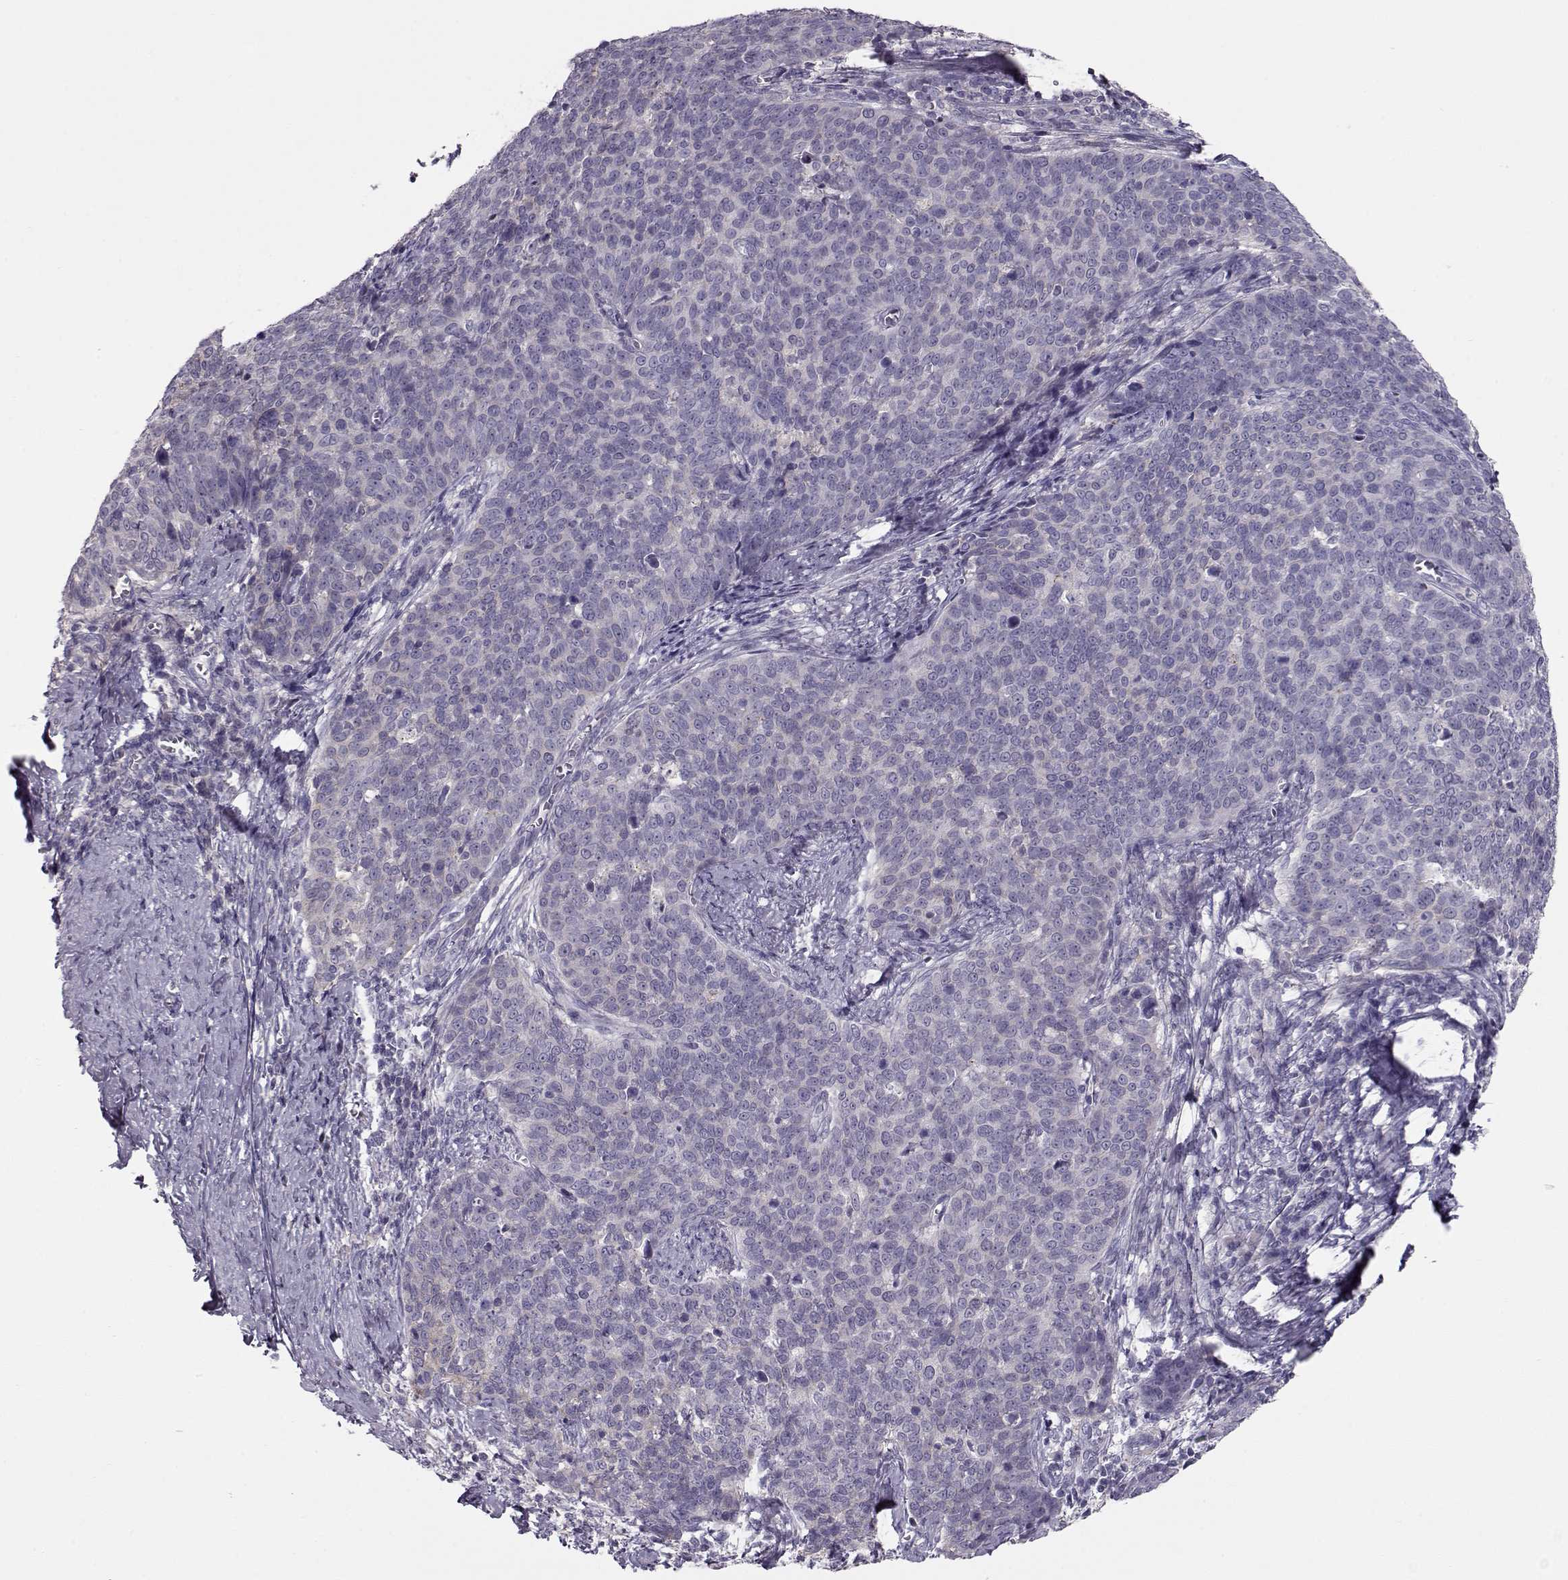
{"staining": {"intensity": "negative", "quantity": "none", "location": "none"}, "tissue": "cervical cancer", "cell_type": "Tumor cells", "image_type": "cancer", "snomed": [{"axis": "morphology", "description": "Squamous cell carcinoma, NOS"}, {"axis": "topography", "description": "Cervix"}], "caption": "High magnification brightfield microscopy of cervical cancer (squamous cell carcinoma) stained with DAB (3,3'-diaminobenzidine) (brown) and counterstained with hematoxylin (blue): tumor cells show no significant positivity.", "gene": "GRK1", "patient": {"sex": "female", "age": 39}}